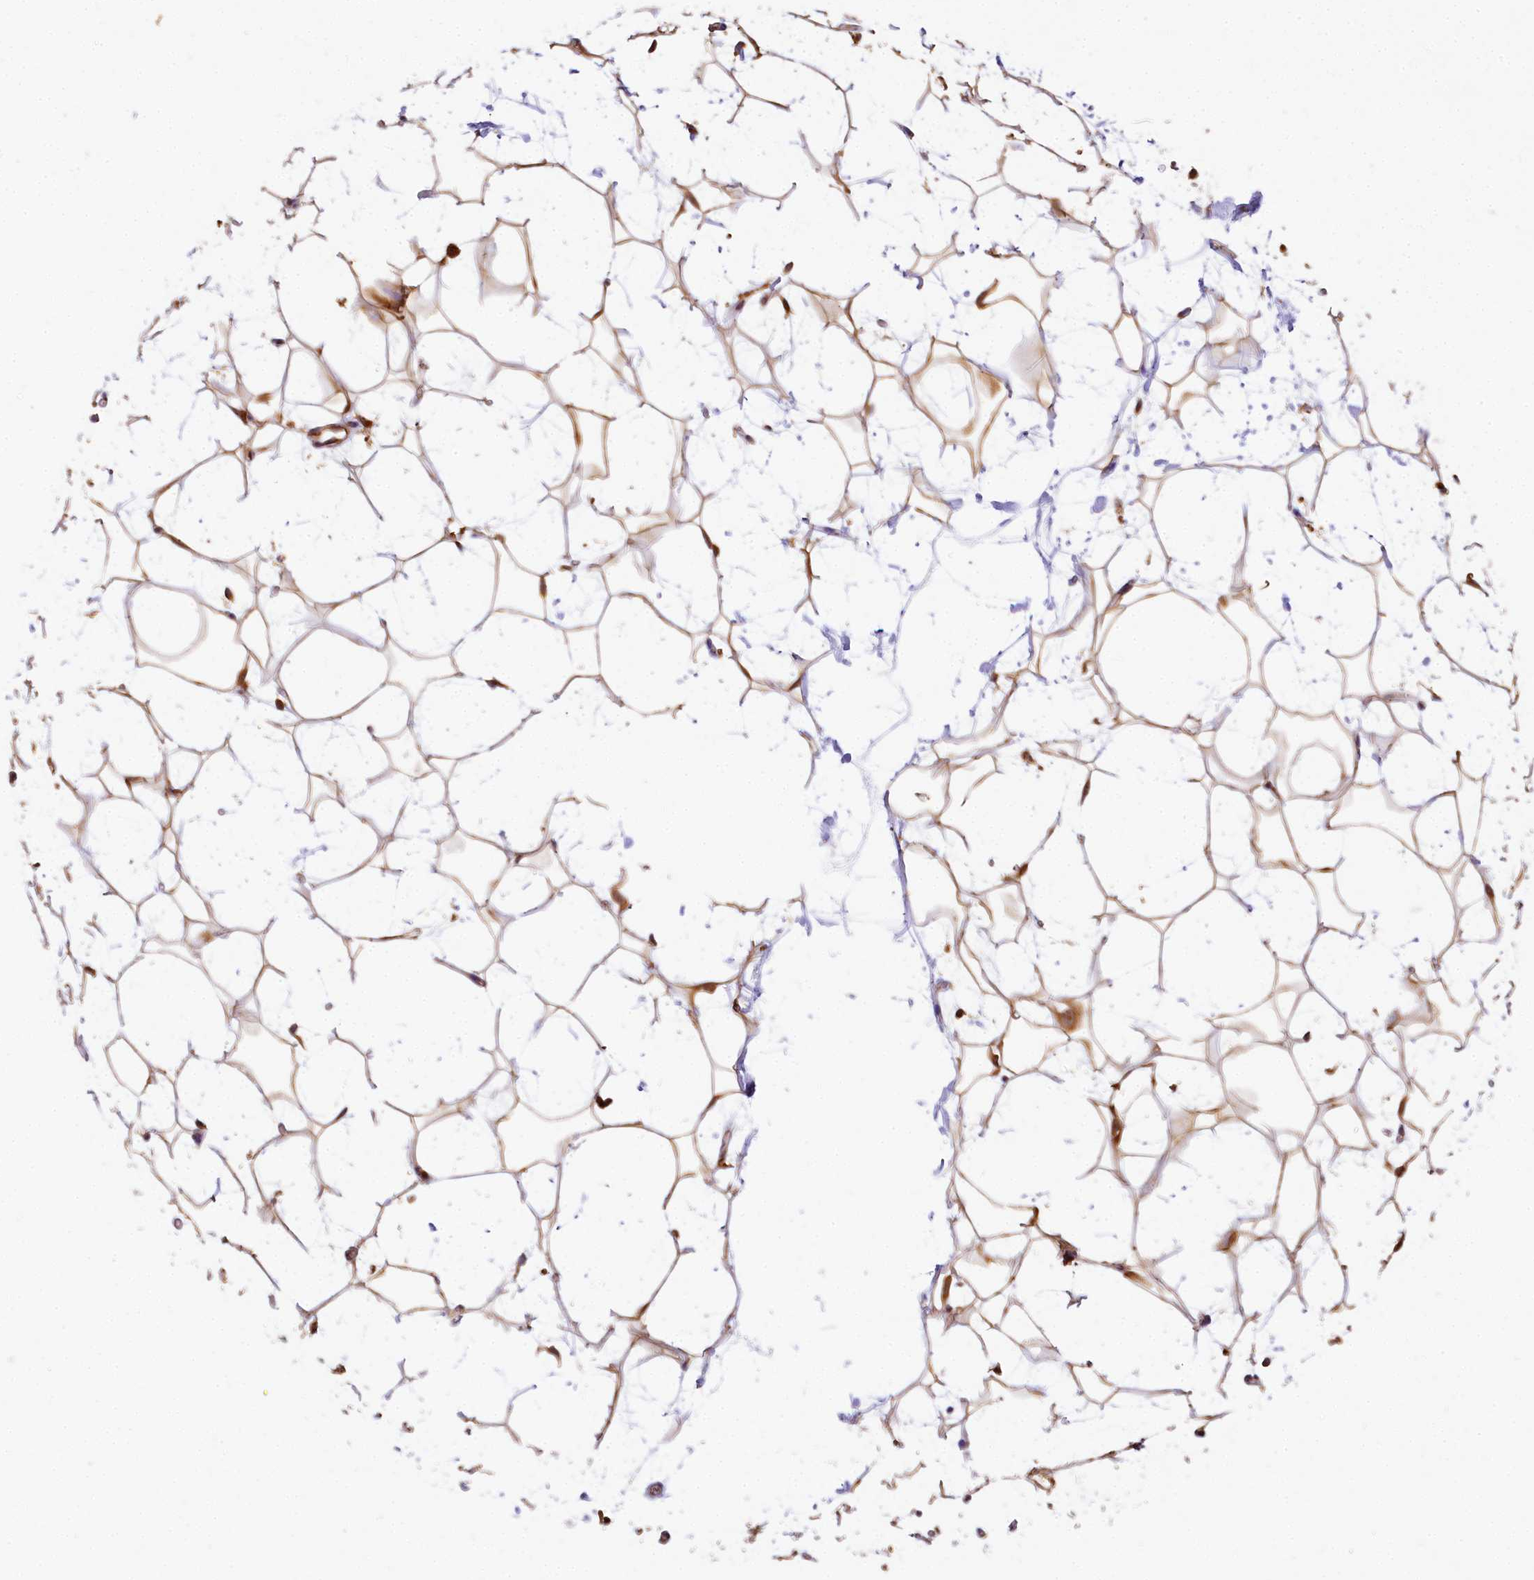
{"staining": {"intensity": "moderate", "quantity": ">75%", "location": "cytoplasmic/membranous"}, "tissue": "adipose tissue", "cell_type": "Adipocytes", "image_type": "normal", "snomed": [{"axis": "morphology", "description": "Normal tissue, NOS"}, {"axis": "topography", "description": "Breast"}], "caption": "Brown immunohistochemical staining in normal human adipose tissue displays moderate cytoplasmic/membranous positivity in approximately >75% of adipocytes. Using DAB (3,3'-diaminobenzidine) (brown) and hematoxylin (blue) stains, captured at high magnification using brightfield microscopy.", "gene": "PPIP5K2", "patient": {"sex": "female", "age": 26}}